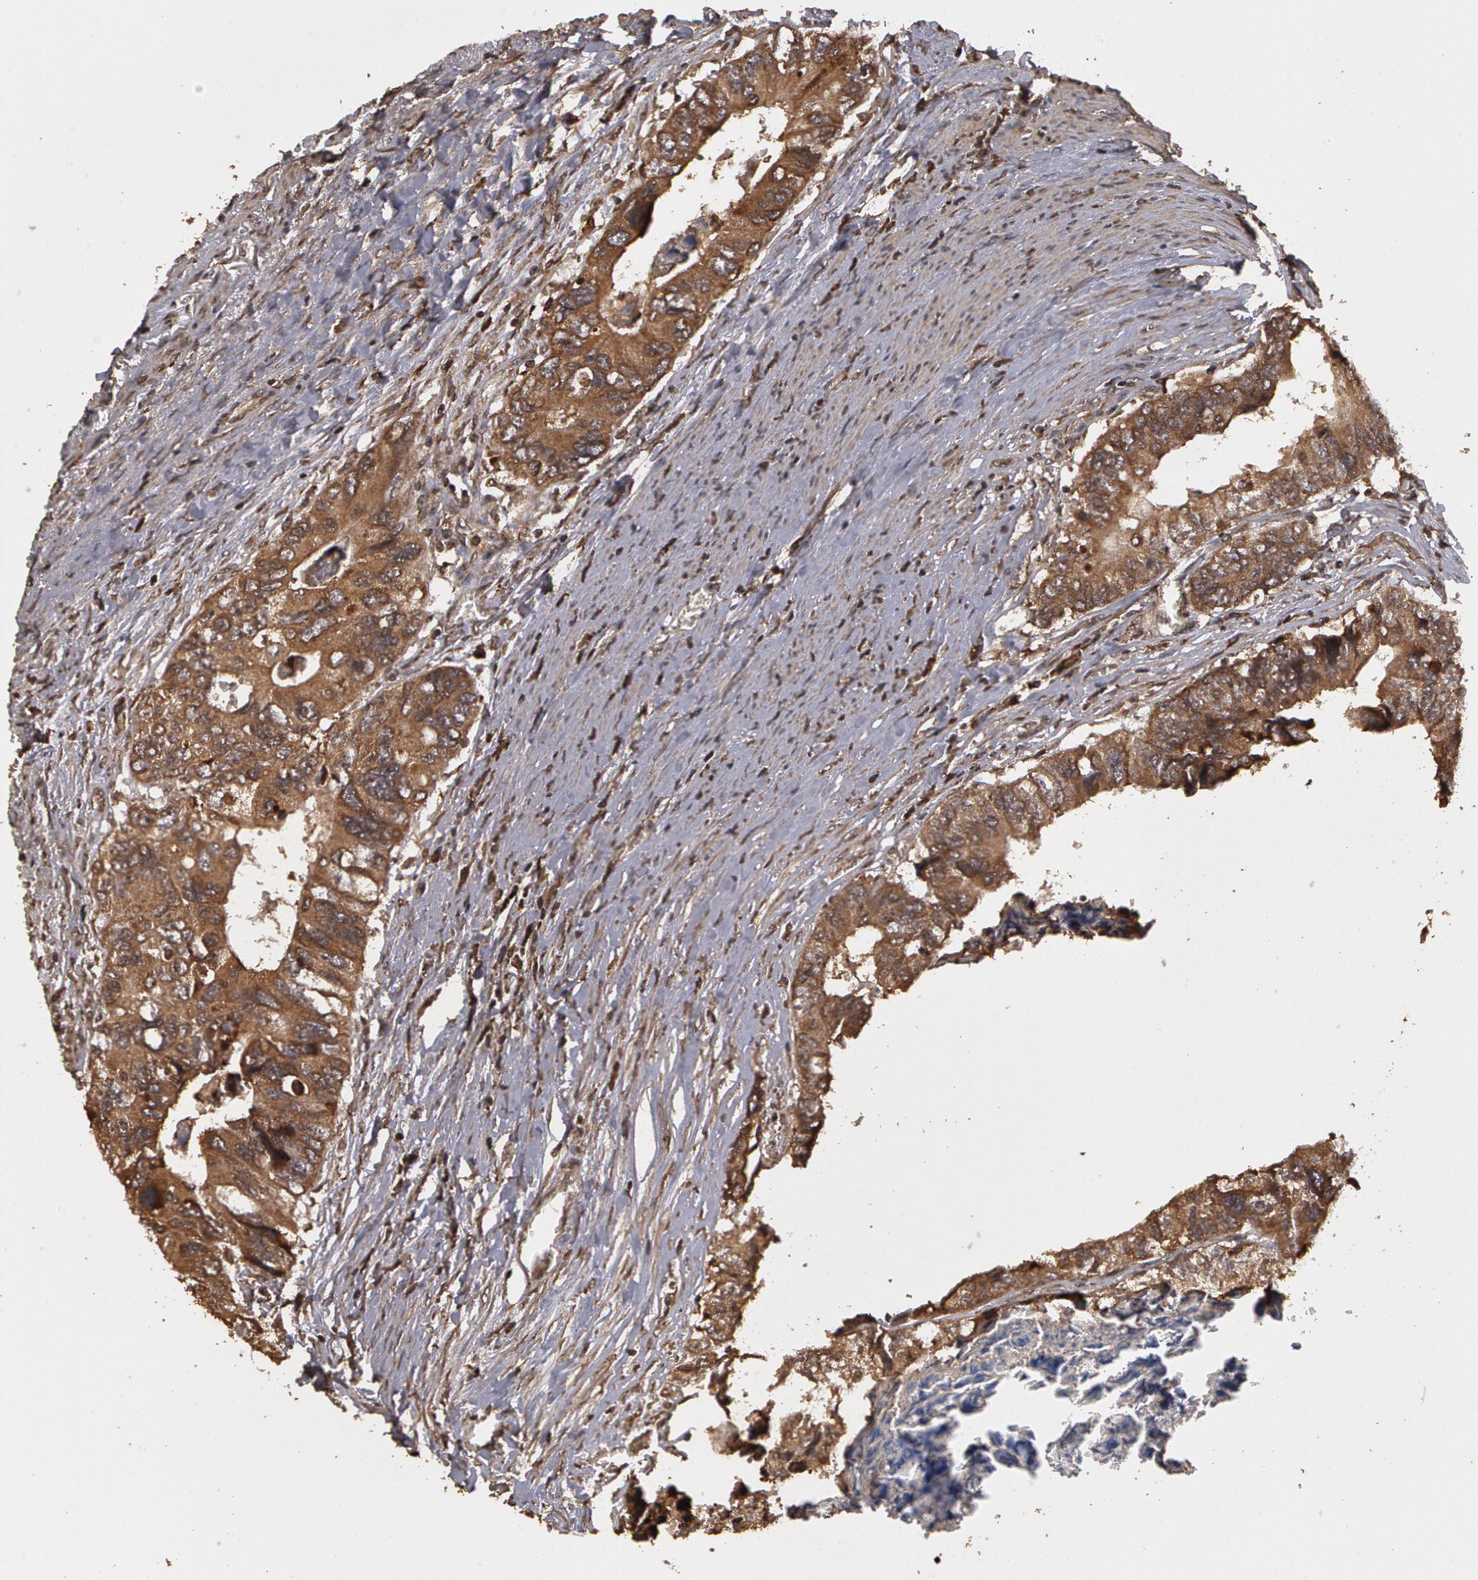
{"staining": {"intensity": "moderate", "quantity": ">75%", "location": "cytoplasmic/membranous"}, "tissue": "colorectal cancer", "cell_type": "Tumor cells", "image_type": "cancer", "snomed": [{"axis": "morphology", "description": "Adenocarcinoma, NOS"}, {"axis": "topography", "description": "Rectum"}], "caption": "Human colorectal cancer (adenocarcinoma) stained with a protein marker reveals moderate staining in tumor cells.", "gene": "CALR", "patient": {"sex": "female", "age": 82}}